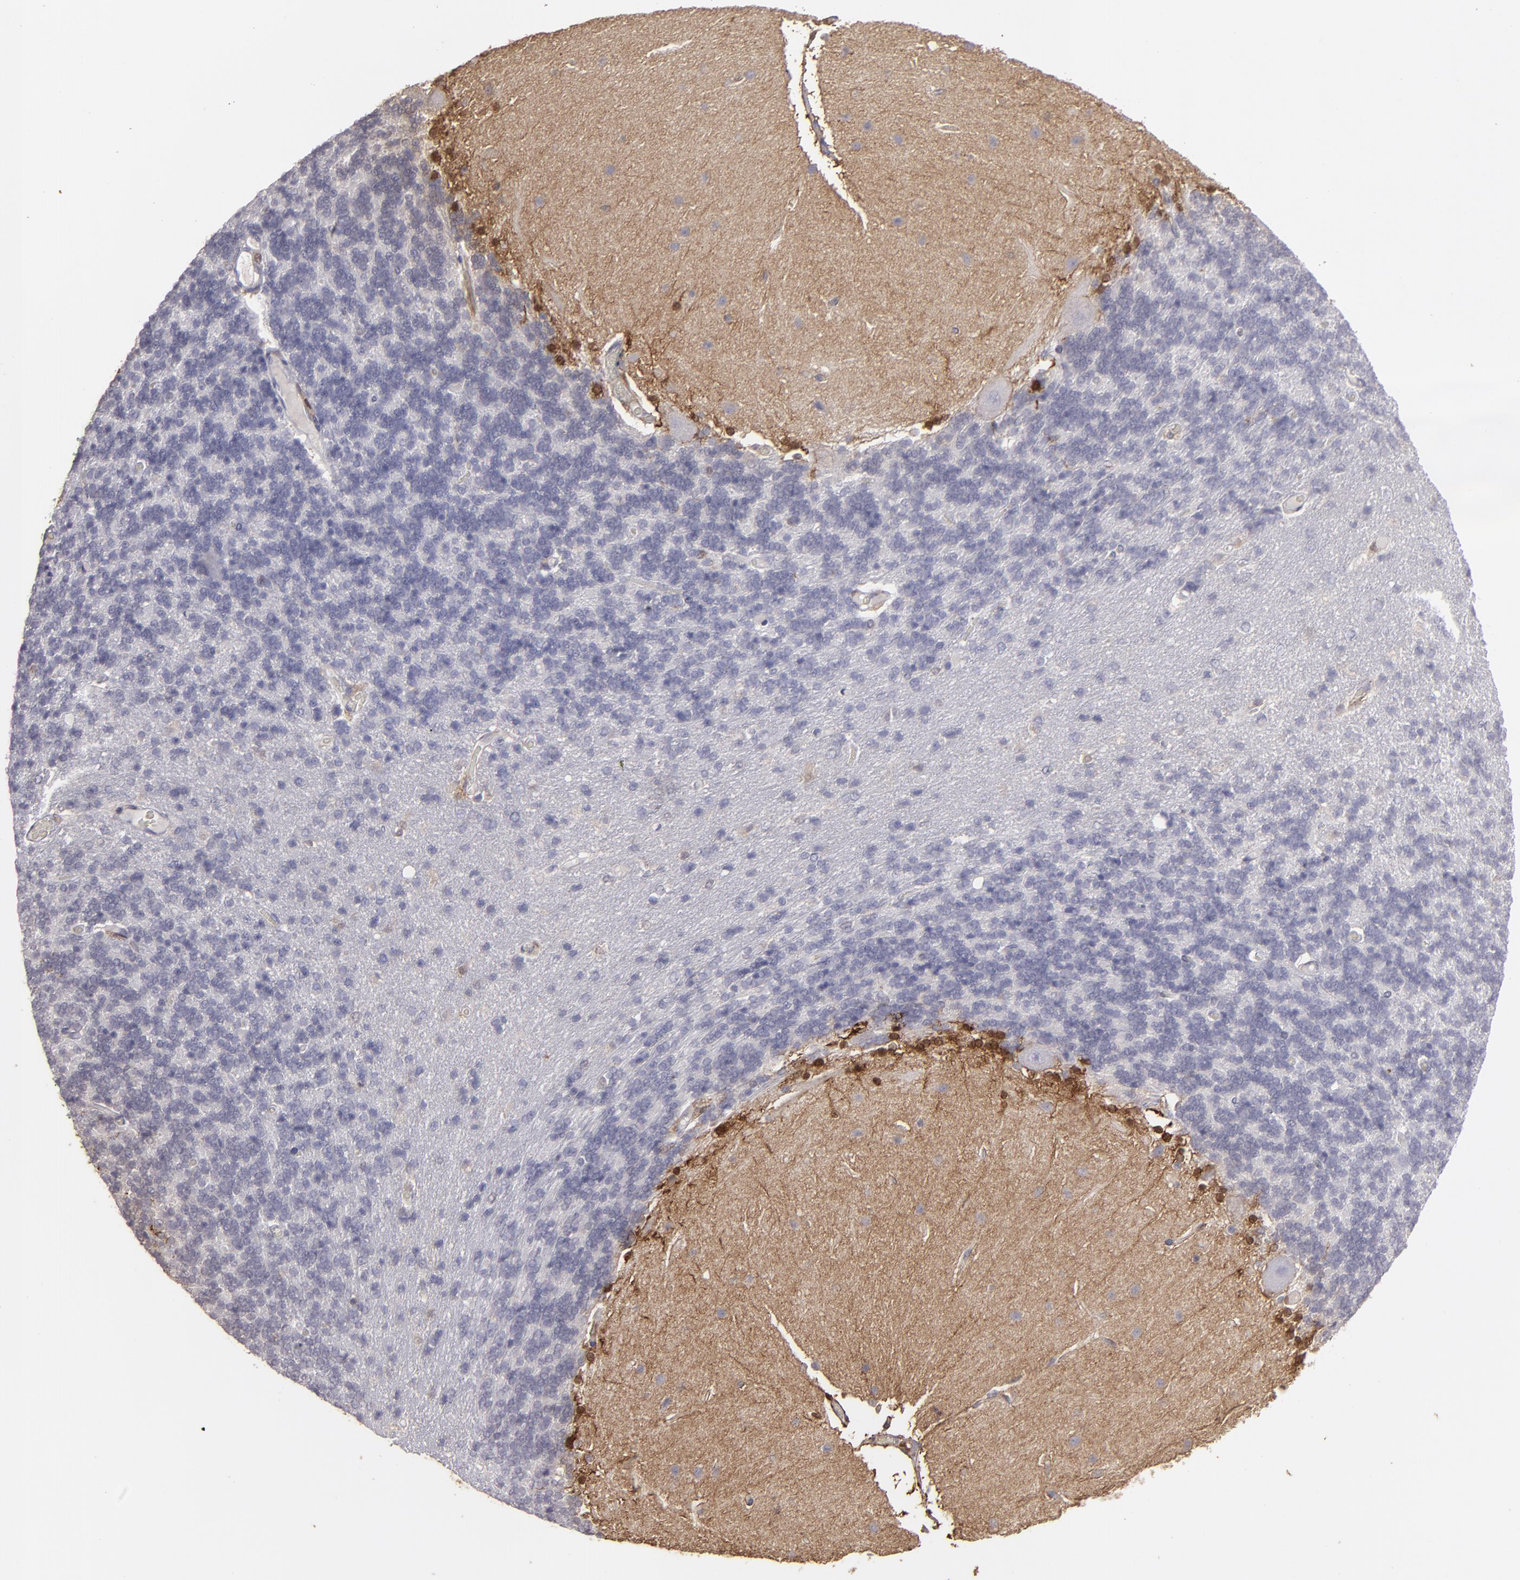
{"staining": {"intensity": "negative", "quantity": "none", "location": "none"}, "tissue": "cerebellum", "cell_type": "Cells in granular layer", "image_type": "normal", "snomed": [{"axis": "morphology", "description": "Normal tissue, NOS"}, {"axis": "topography", "description": "Cerebellum"}], "caption": "A high-resolution photomicrograph shows IHC staining of benign cerebellum, which exhibits no significant staining in cells in granular layer. (DAB (3,3'-diaminobenzidine) IHC with hematoxylin counter stain).", "gene": "SEMA3G", "patient": {"sex": "female", "age": 54}}